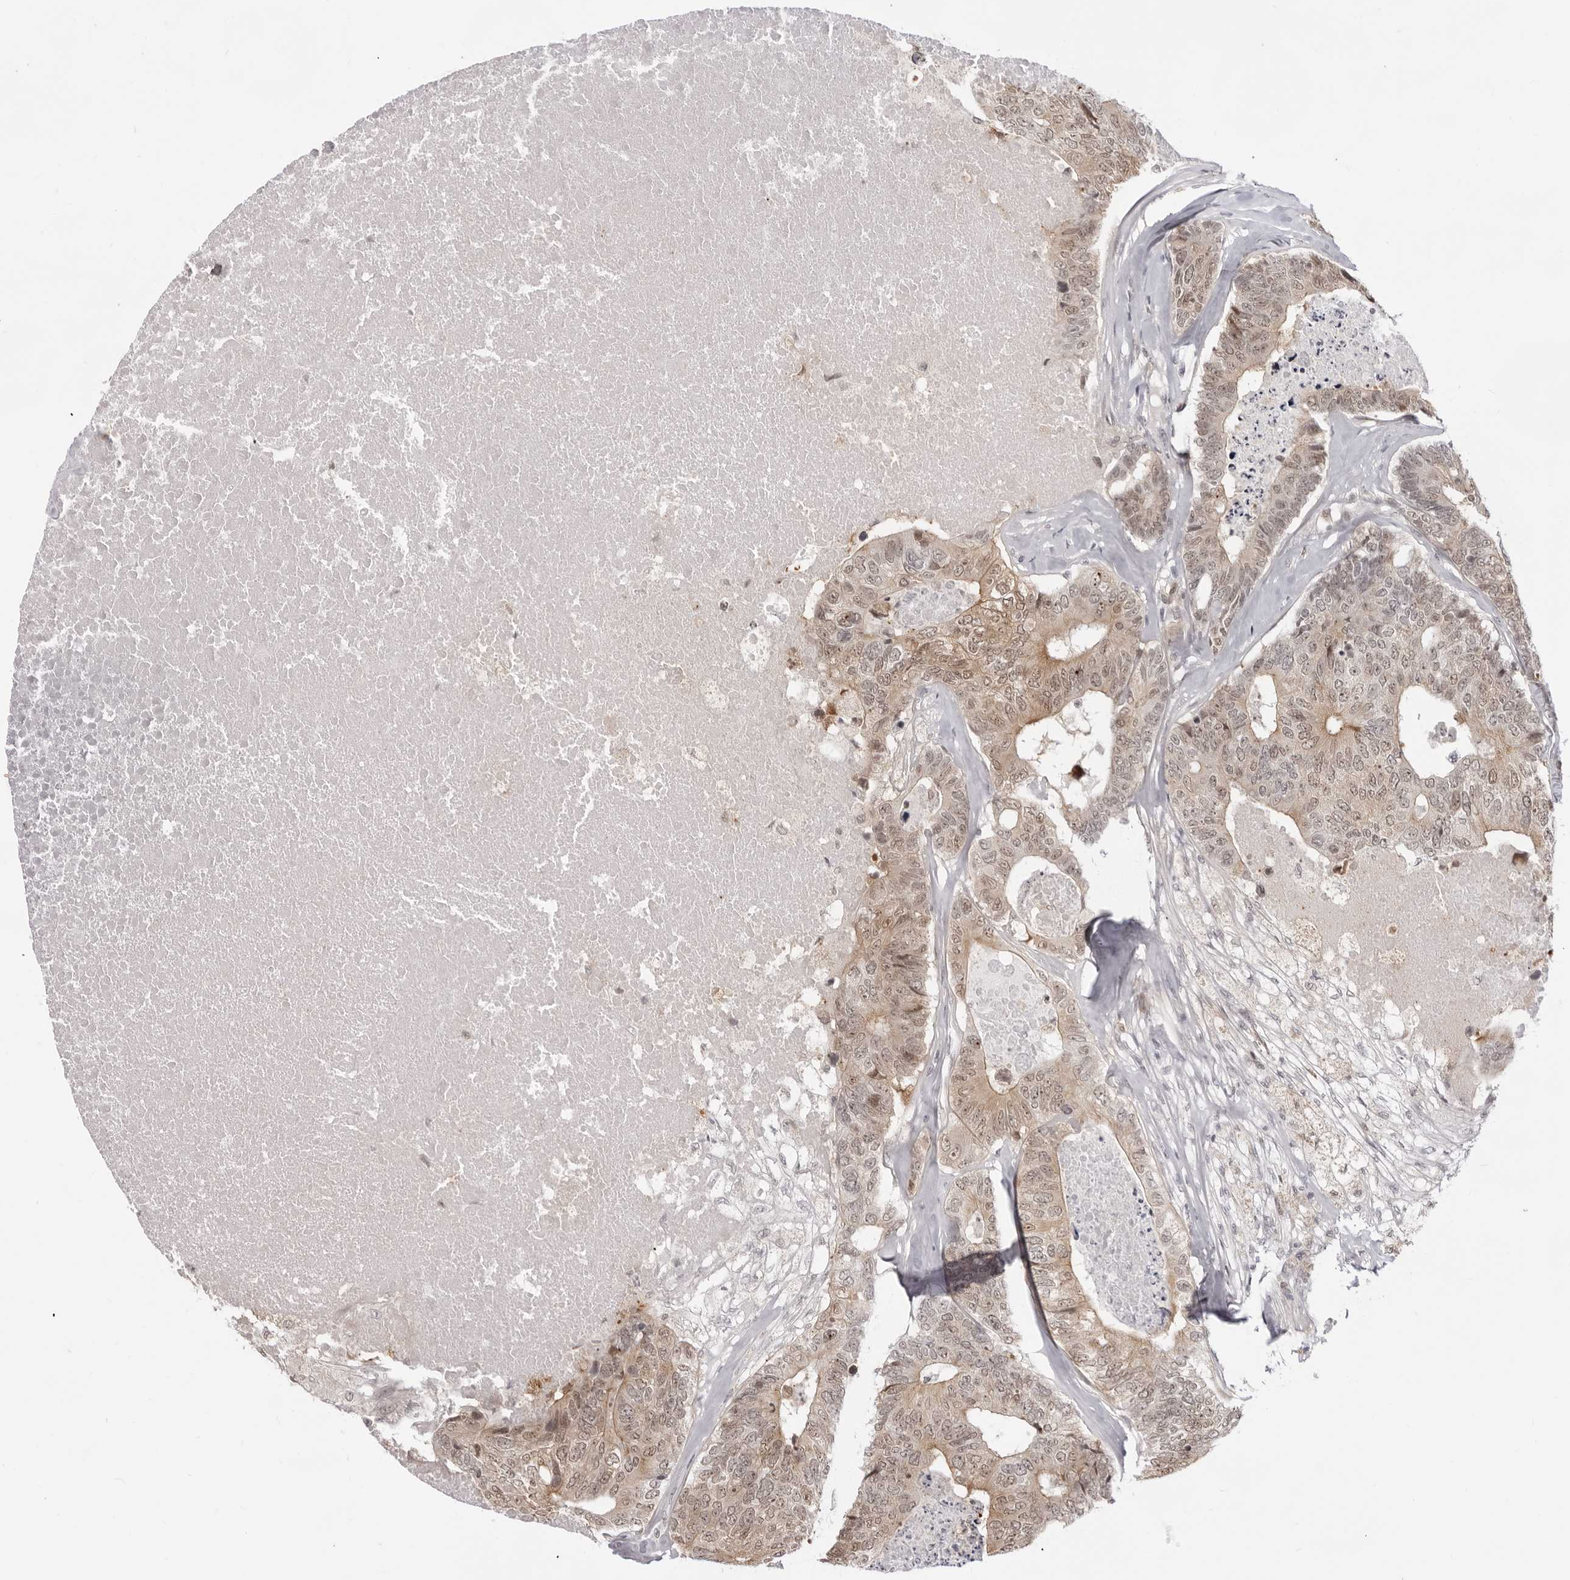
{"staining": {"intensity": "moderate", "quantity": ">75%", "location": "nuclear"}, "tissue": "colorectal cancer", "cell_type": "Tumor cells", "image_type": "cancer", "snomed": [{"axis": "morphology", "description": "Adenocarcinoma, NOS"}, {"axis": "topography", "description": "Colon"}], "caption": "Tumor cells display medium levels of moderate nuclear positivity in approximately >75% of cells in human colorectal adenocarcinoma.", "gene": "SRGAP2", "patient": {"sex": "female", "age": 67}}